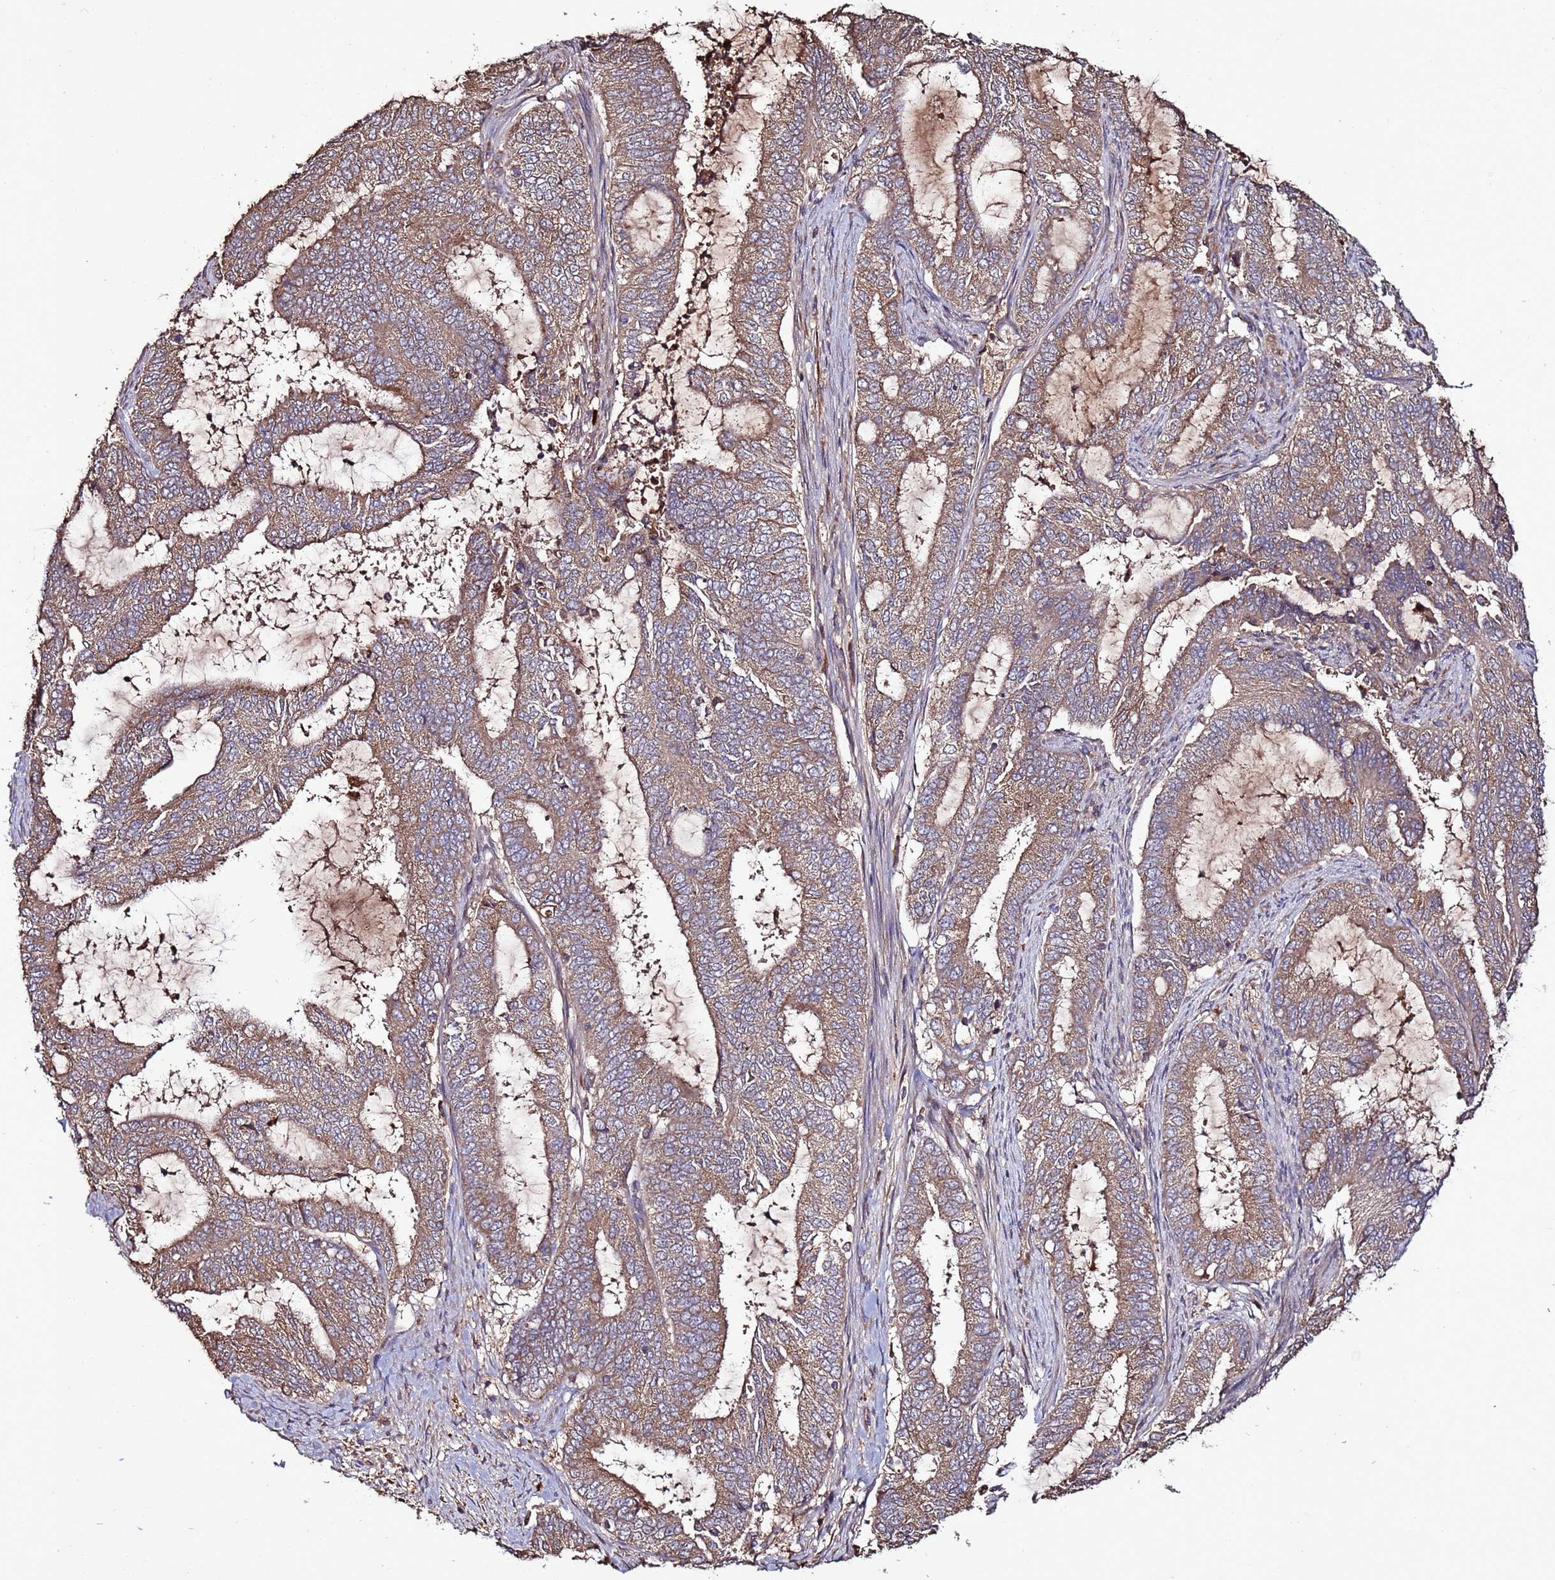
{"staining": {"intensity": "moderate", "quantity": ">75%", "location": "cytoplasmic/membranous"}, "tissue": "endometrial cancer", "cell_type": "Tumor cells", "image_type": "cancer", "snomed": [{"axis": "morphology", "description": "Adenocarcinoma, NOS"}, {"axis": "topography", "description": "Endometrium"}], "caption": "Protein staining demonstrates moderate cytoplasmic/membranous staining in approximately >75% of tumor cells in endometrial adenocarcinoma.", "gene": "RPS15A", "patient": {"sex": "female", "age": 51}}